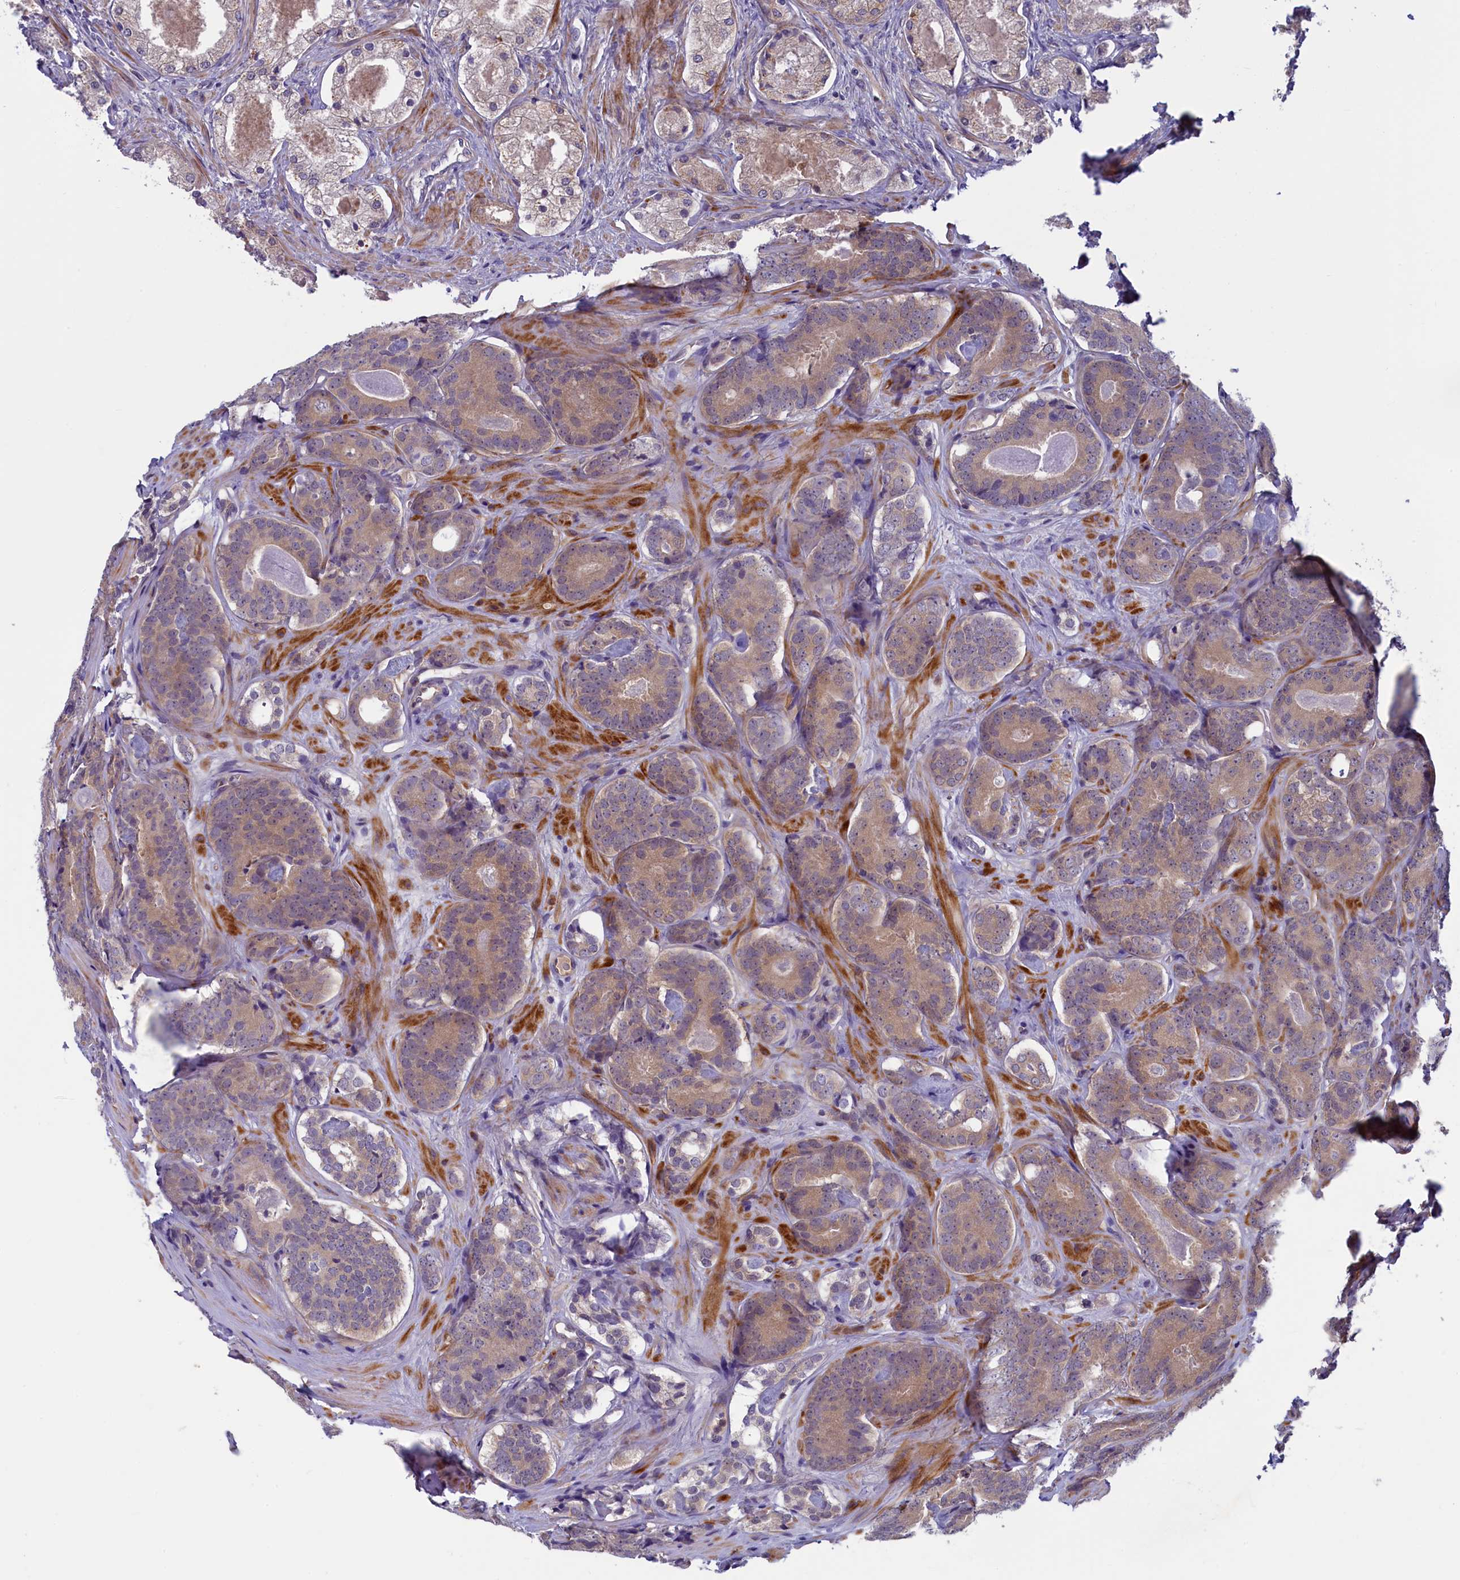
{"staining": {"intensity": "moderate", "quantity": "25%-75%", "location": "cytoplasmic/membranous"}, "tissue": "prostate cancer", "cell_type": "Tumor cells", "image_type": "cancer", "snomed": [{"axis": "morphology", "description": "Adenocarcinoma, High grade"}, {"axis": "topography", "description": "Prostate"}], "caption": "An immunohistochemistry micrograph of neoplastic tissue is shown. Protein staining in brown shows moderate cytoplasmic/membranous positivity in prostate adenocarcinoma (high-grade) within tumor cells. (DAB (3,3'-diaminobenzidine) IHC, brown staining for protein, blue staining for nuclei).", "gene": "NUBP1", "patient": {"sex": "male", "age": 63}}